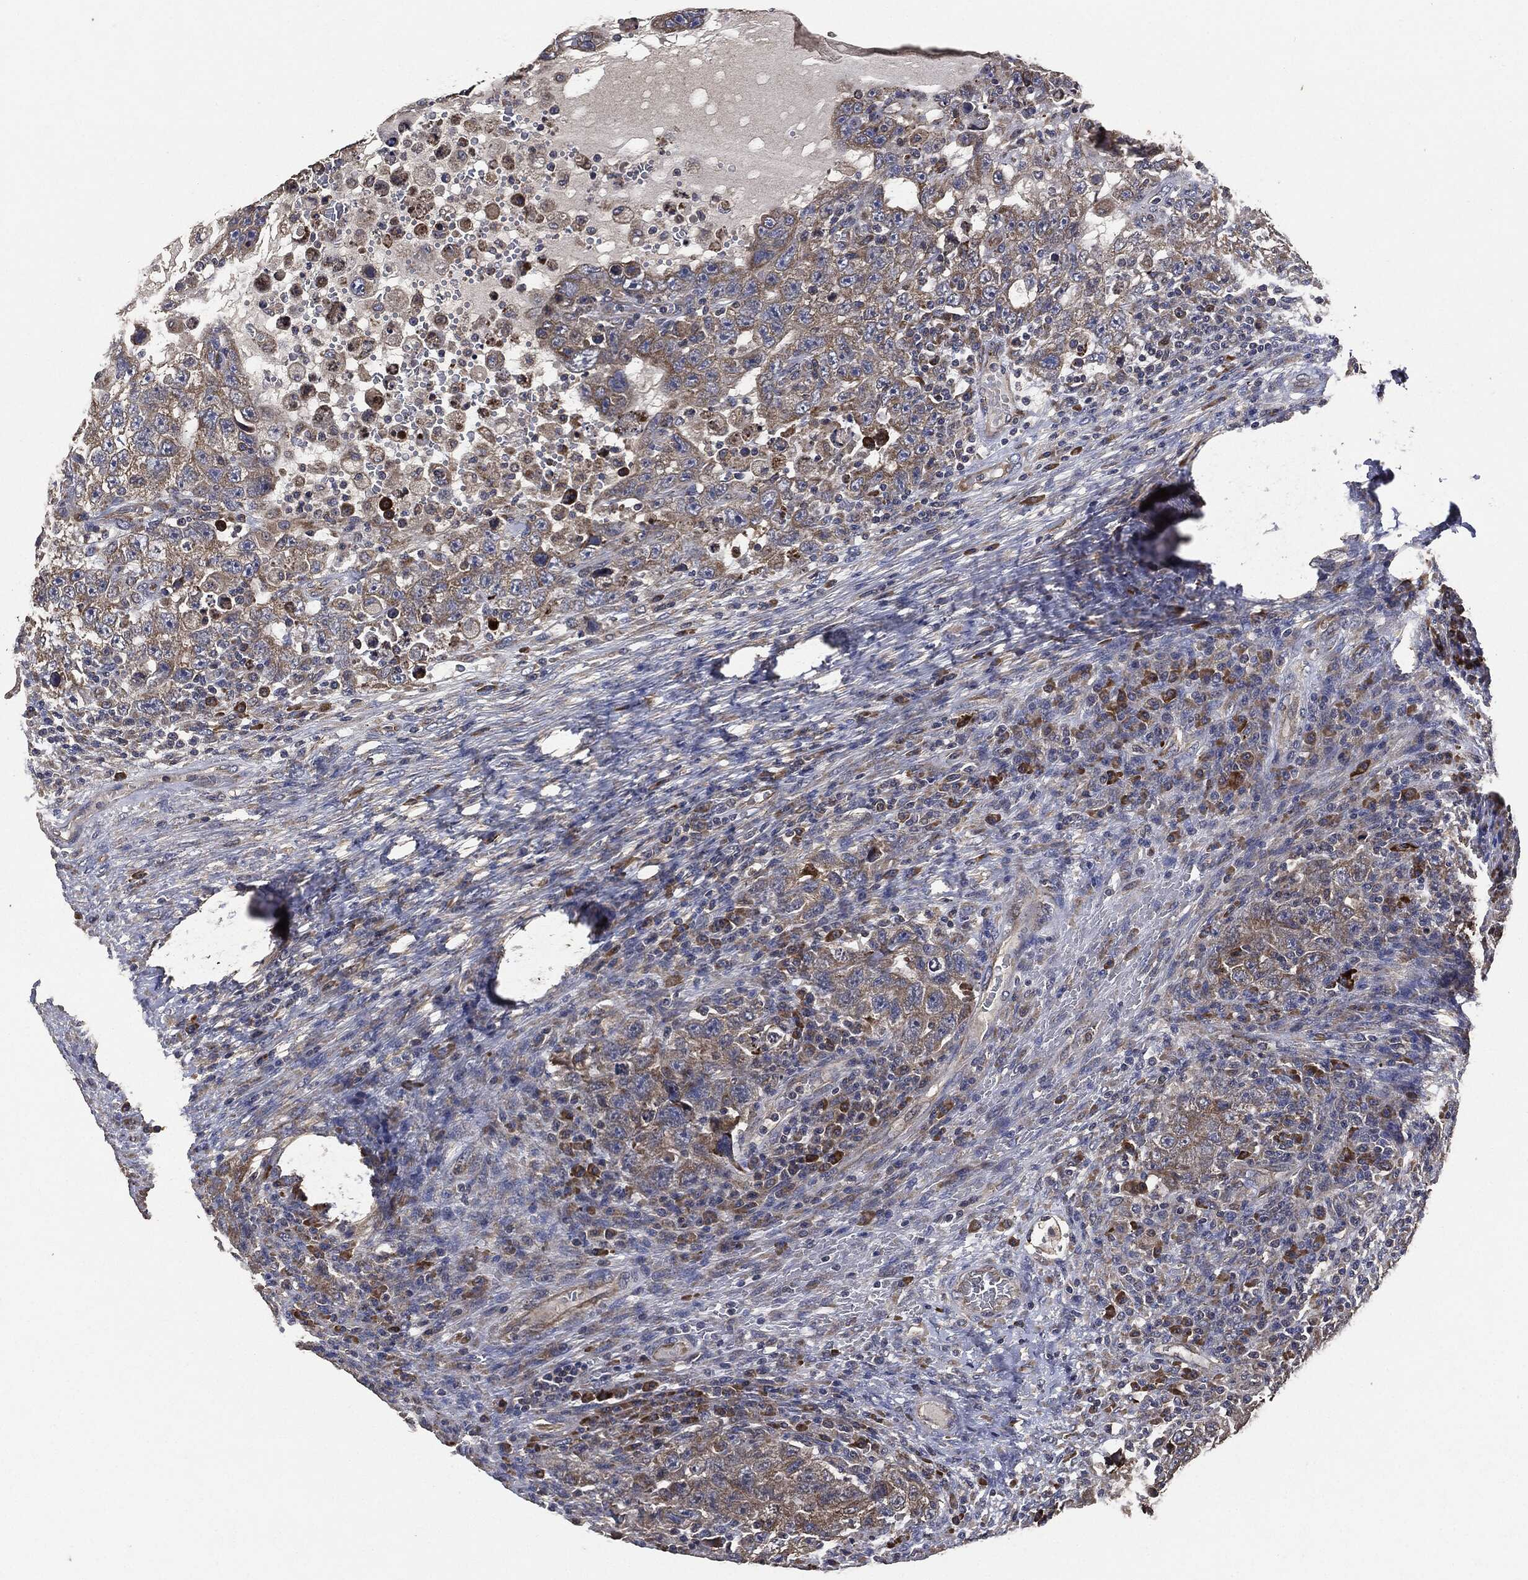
{"staining": {"intensity": "moderate", "quantity": "25%-75%", "location": "cytoplasmic/membranous"}, "tissue": "testis cancer", "cell_type": "Tumor cells", "image_type": "cancer", "snomed": [{"axis": "morphology", "description": "Carcinoma, Embryonal, NOS"}, {"axis": "topography", "description": "Testis"}], "caption": "Moderate cytoplasmic/membranous staining for a protein is seen in about 25%-75% of tumor cells of testis embryonal carcinoma using immunohistochemistry (IHC).", "gene": "STK3", "patient": {"sex": "male", "age": 26}}